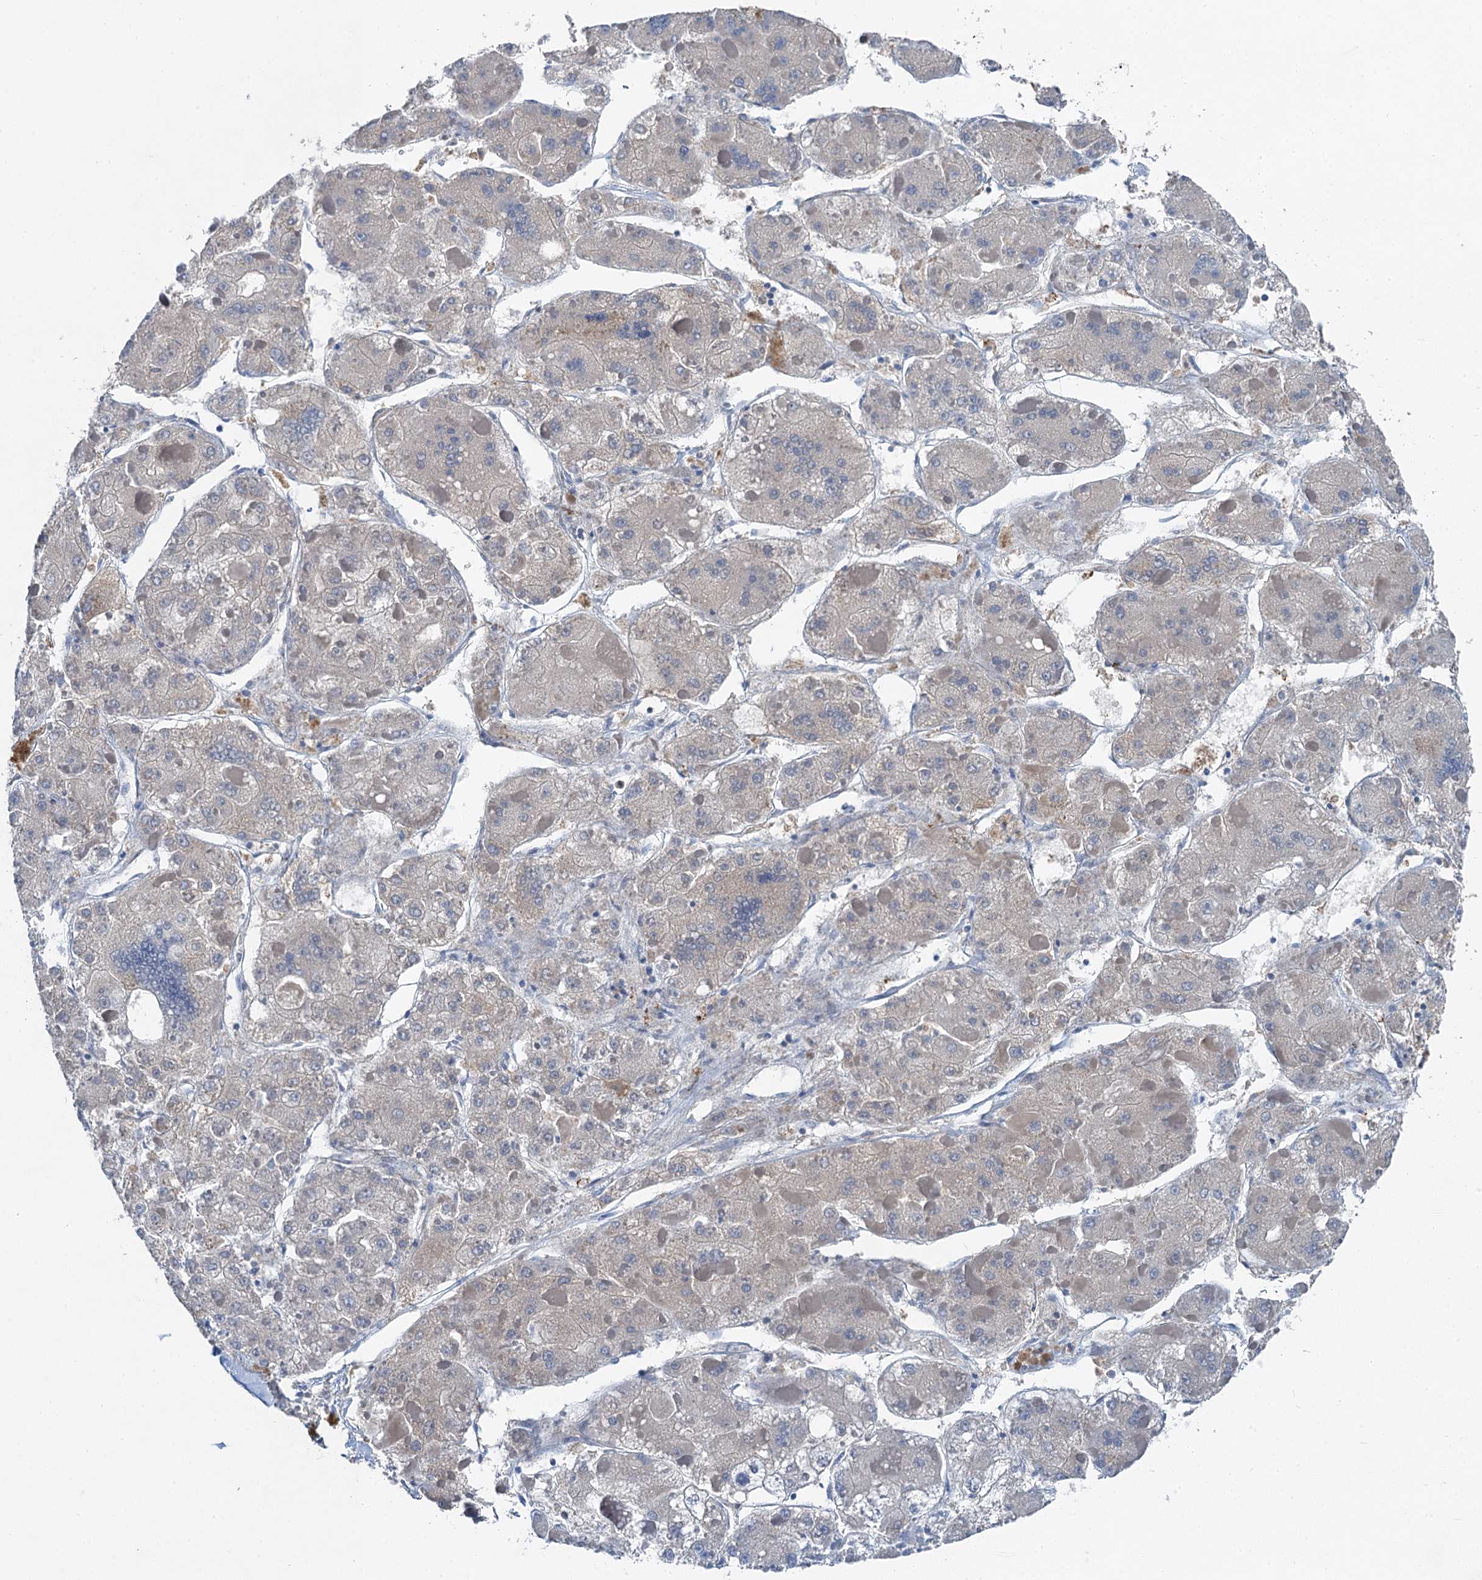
{"staining": {"intensity": "negative", "quantity": "none", "location": "none"}, "tissue": "liver cancer", "cell_type": "Tumor cells", "image_type": "cancer", "snomed": [{"axis": "morphology", "description": "Carcinoma, Hepatocellular, NOS"}, {"axis": "topography", "description": "Liver"}], "caption": "Immunohistochemistry (IHC) photomicrograph of neoplastic tissue: liver cancer stained with DAB reveals no significant protein positivity in tumor cells.", "gene": "OTOA", "patient": {"sex": "female", "age": 73}}